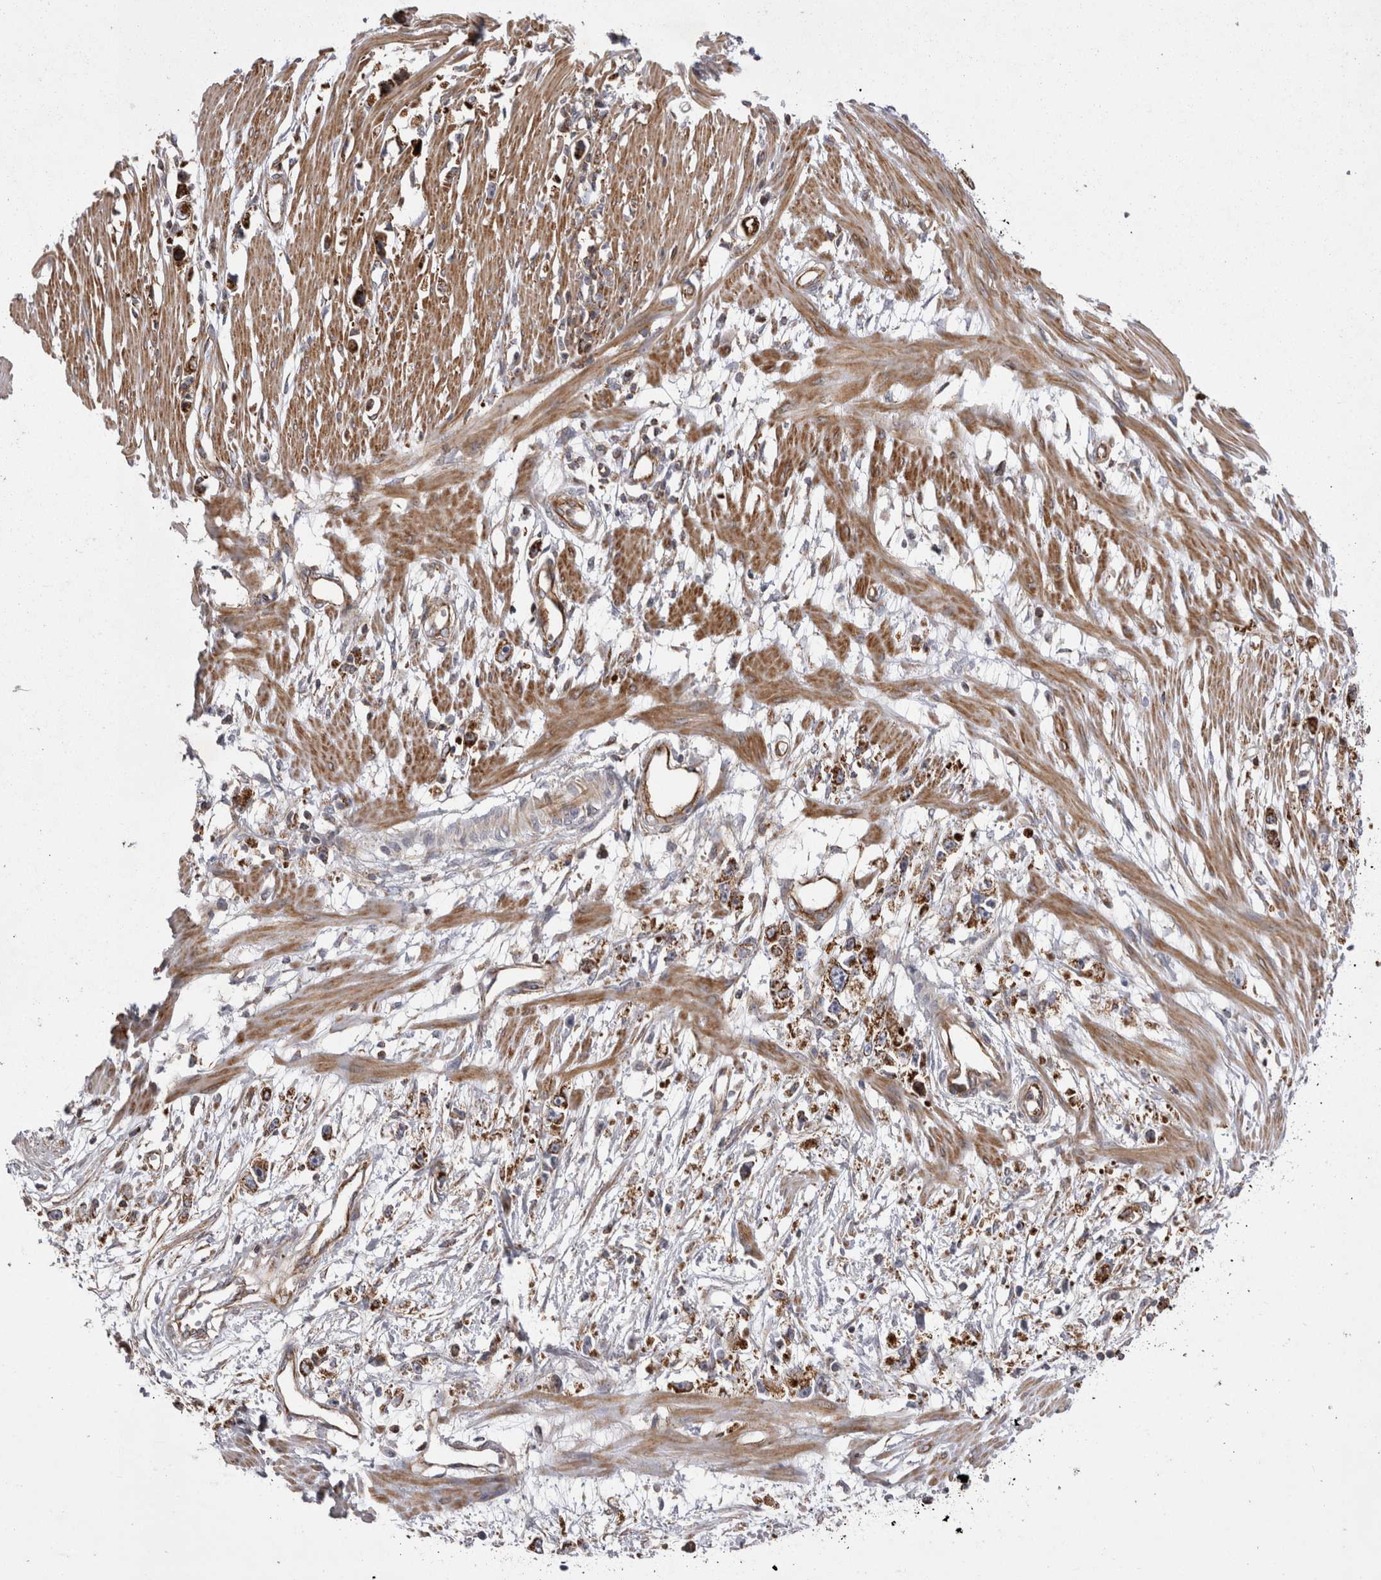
{"staining": {"intensity": "strong", "quantity": ">75%", "location": "cytoplasmic/membranous"}, "tissue": "stomach cancer", "cell_type": "Tumor cells", "image_type": "cancer", "snomed": [{"axis": "morphology", "description": "Adenocarcinoma, NOS"}, {"axis": "topography", "description": "Stomach"}], "caption": "Immunohistochemical staining of stomach adenocarcinoma exhibits high levels of strong cytoplasmic/membranous protein staining in about >75% of tumor cells. (Brightfield microscopy of DAB IHC at high magnification).", "gene": "TSPOAP1", "patient": {"sex": "female", "age": 59}}